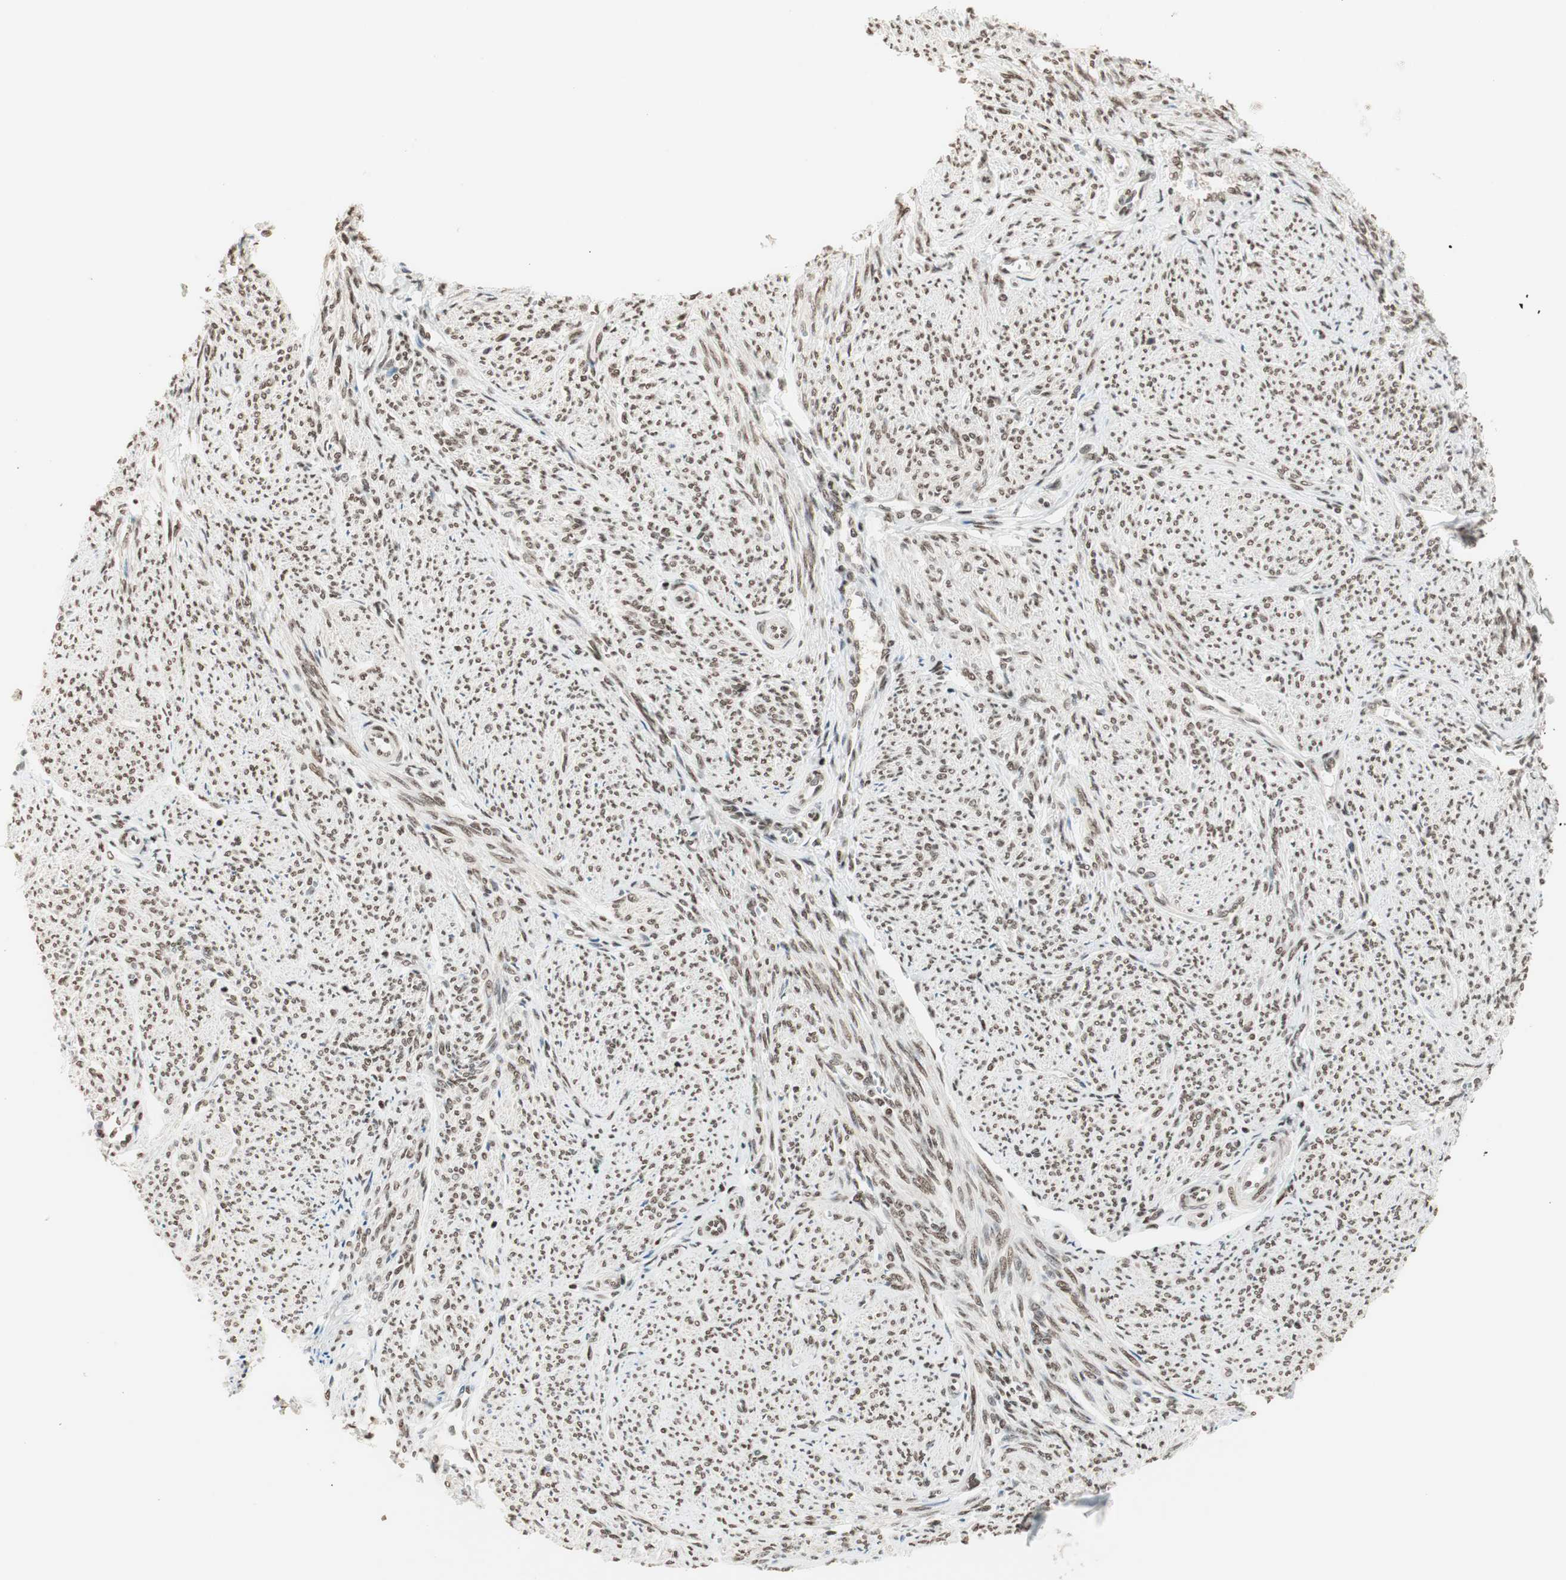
{"staining": {"intensity": "moderate", "quantity": "25%-75%", "location": "nuclear"}, "tissue": "smooth muscle", "cell_type": "Smooth muscle cells", "image_type": "normal", "snomed": [{"axis": "morphology", "description": "Normal tissue, NOS"}, {"axis": "topography", "description": "Smooth muscle"}], "caption": "High-magnification brightfield microscopy of normal smooth muscle stained with DAB (brown) and counterstained with hematoxylin (blue). smooth muscle cells exhibit moderate nuclear expression is present in about25%-75% of cells. The protein of interest is shown in brown color, while the nuclei are stained blue.", "gene": "SMARCE1", "patient": {"sex": "female", "age": 65}}